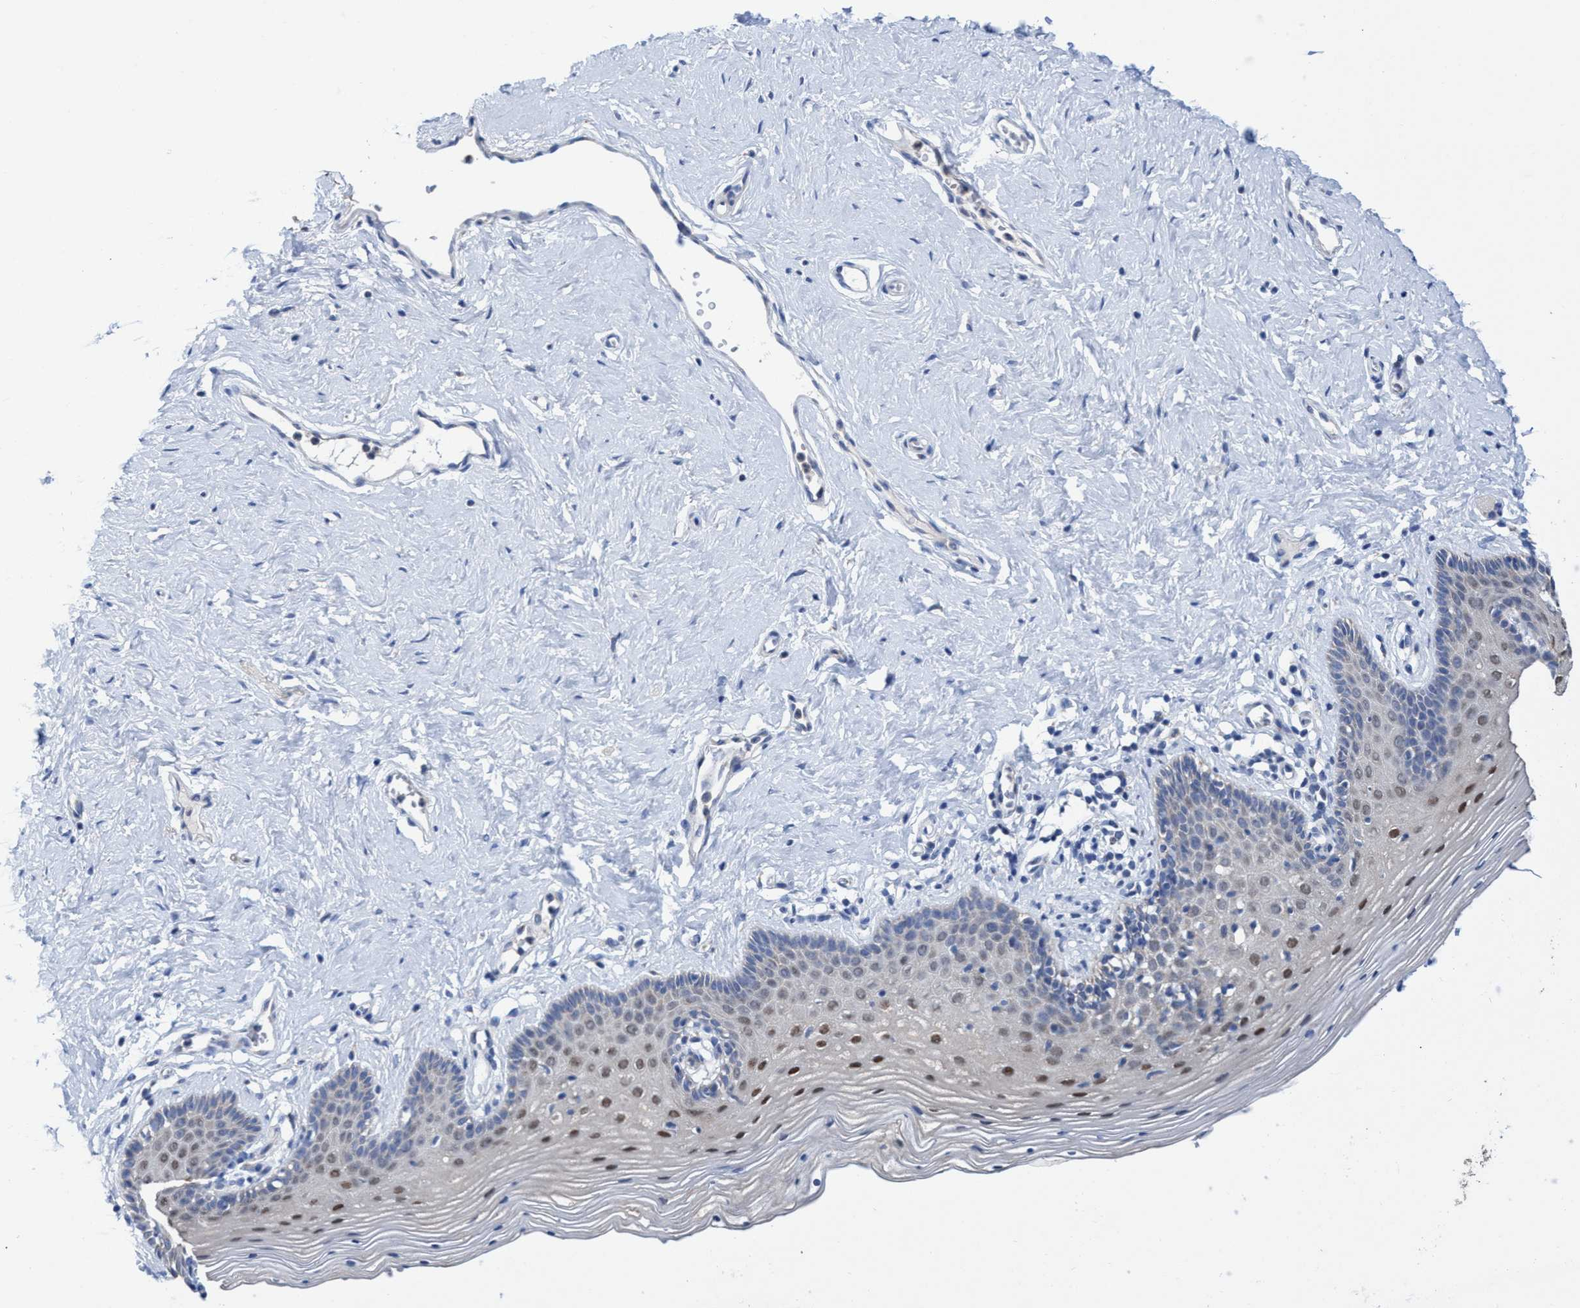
{"staining": {"intensity": "moderate", "quantity": "25%-75%", "location": "nuclear"}, "tissue": "vagina", "cell_type": "Squamous epithelial cells", "image_type": "normal", "snomed": [{"axis": "morphology", "description": "Normal tissue, NOS"}, {"axis": "topography", "description": "Vagina"}], "caption": "Immunohistochemical staining of unremarkable vagina shows 25%-75% levels of moderate nuclear protein staining in approximately 25%-75% of squamous epithelial cells. (DAB (3,3'-diaminobenzidine) = brown stain, brightfield microscopy at high magnification).", "gene": "ZNF750", "patient": {"sex": "female", "age": 32}}